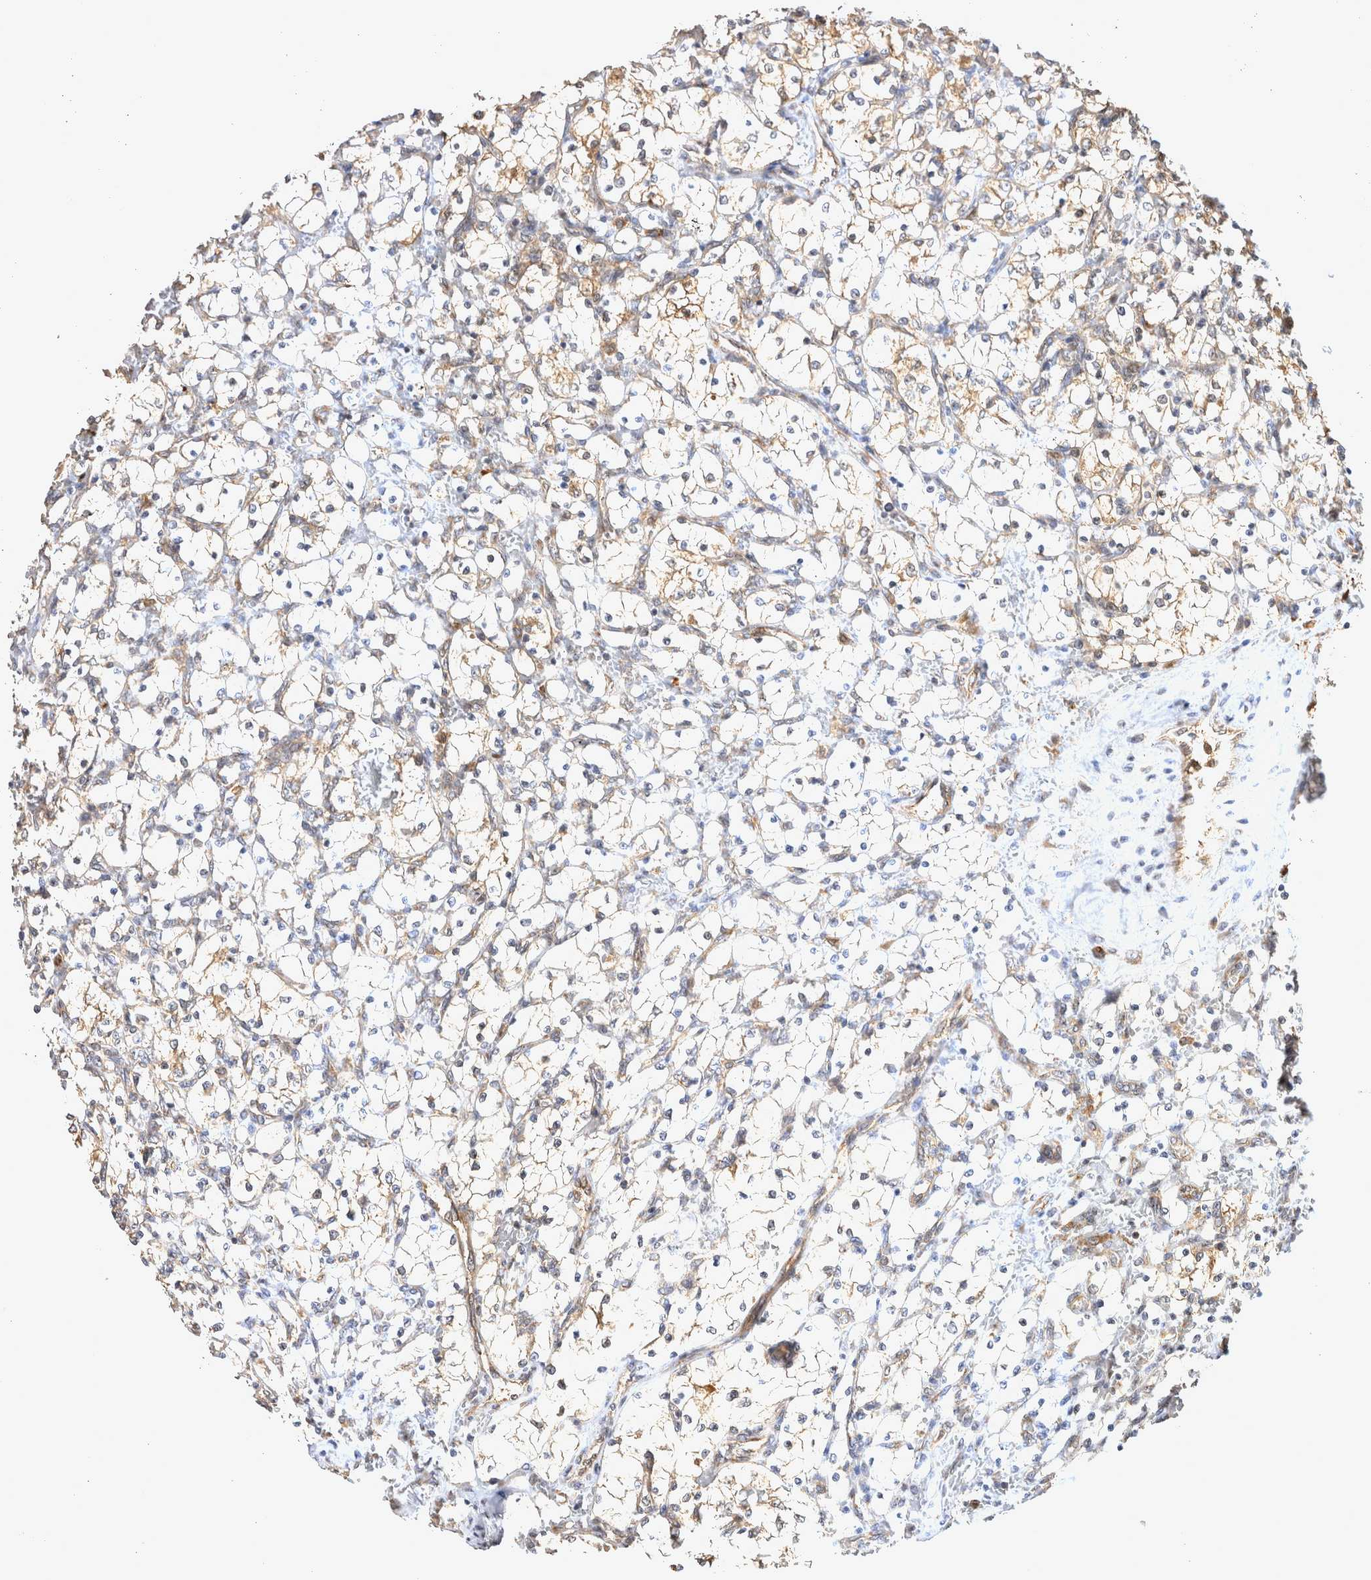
{"staining": {"intensity": "moderate", "quantity": "<25%", "location": "cytoplasmic/membranous"}, "tissue": "renal cancer", "cell_type": "Tumor cells", "image_type": "cancer", "snomed": [{"axis": "morphology", "description": "Adenocarcinoma, NOS"}, {"axis": "topography", "description": "Kidney"}], "caption": "Renal adenocarcinoma was stained to show a protein in brown. There is low levels of moderate cytoplasmic/membranous expression in approximately <25% of tumor cells.", "gene": "ATXN2", "patient": {"sex": "female", "age": 69}}